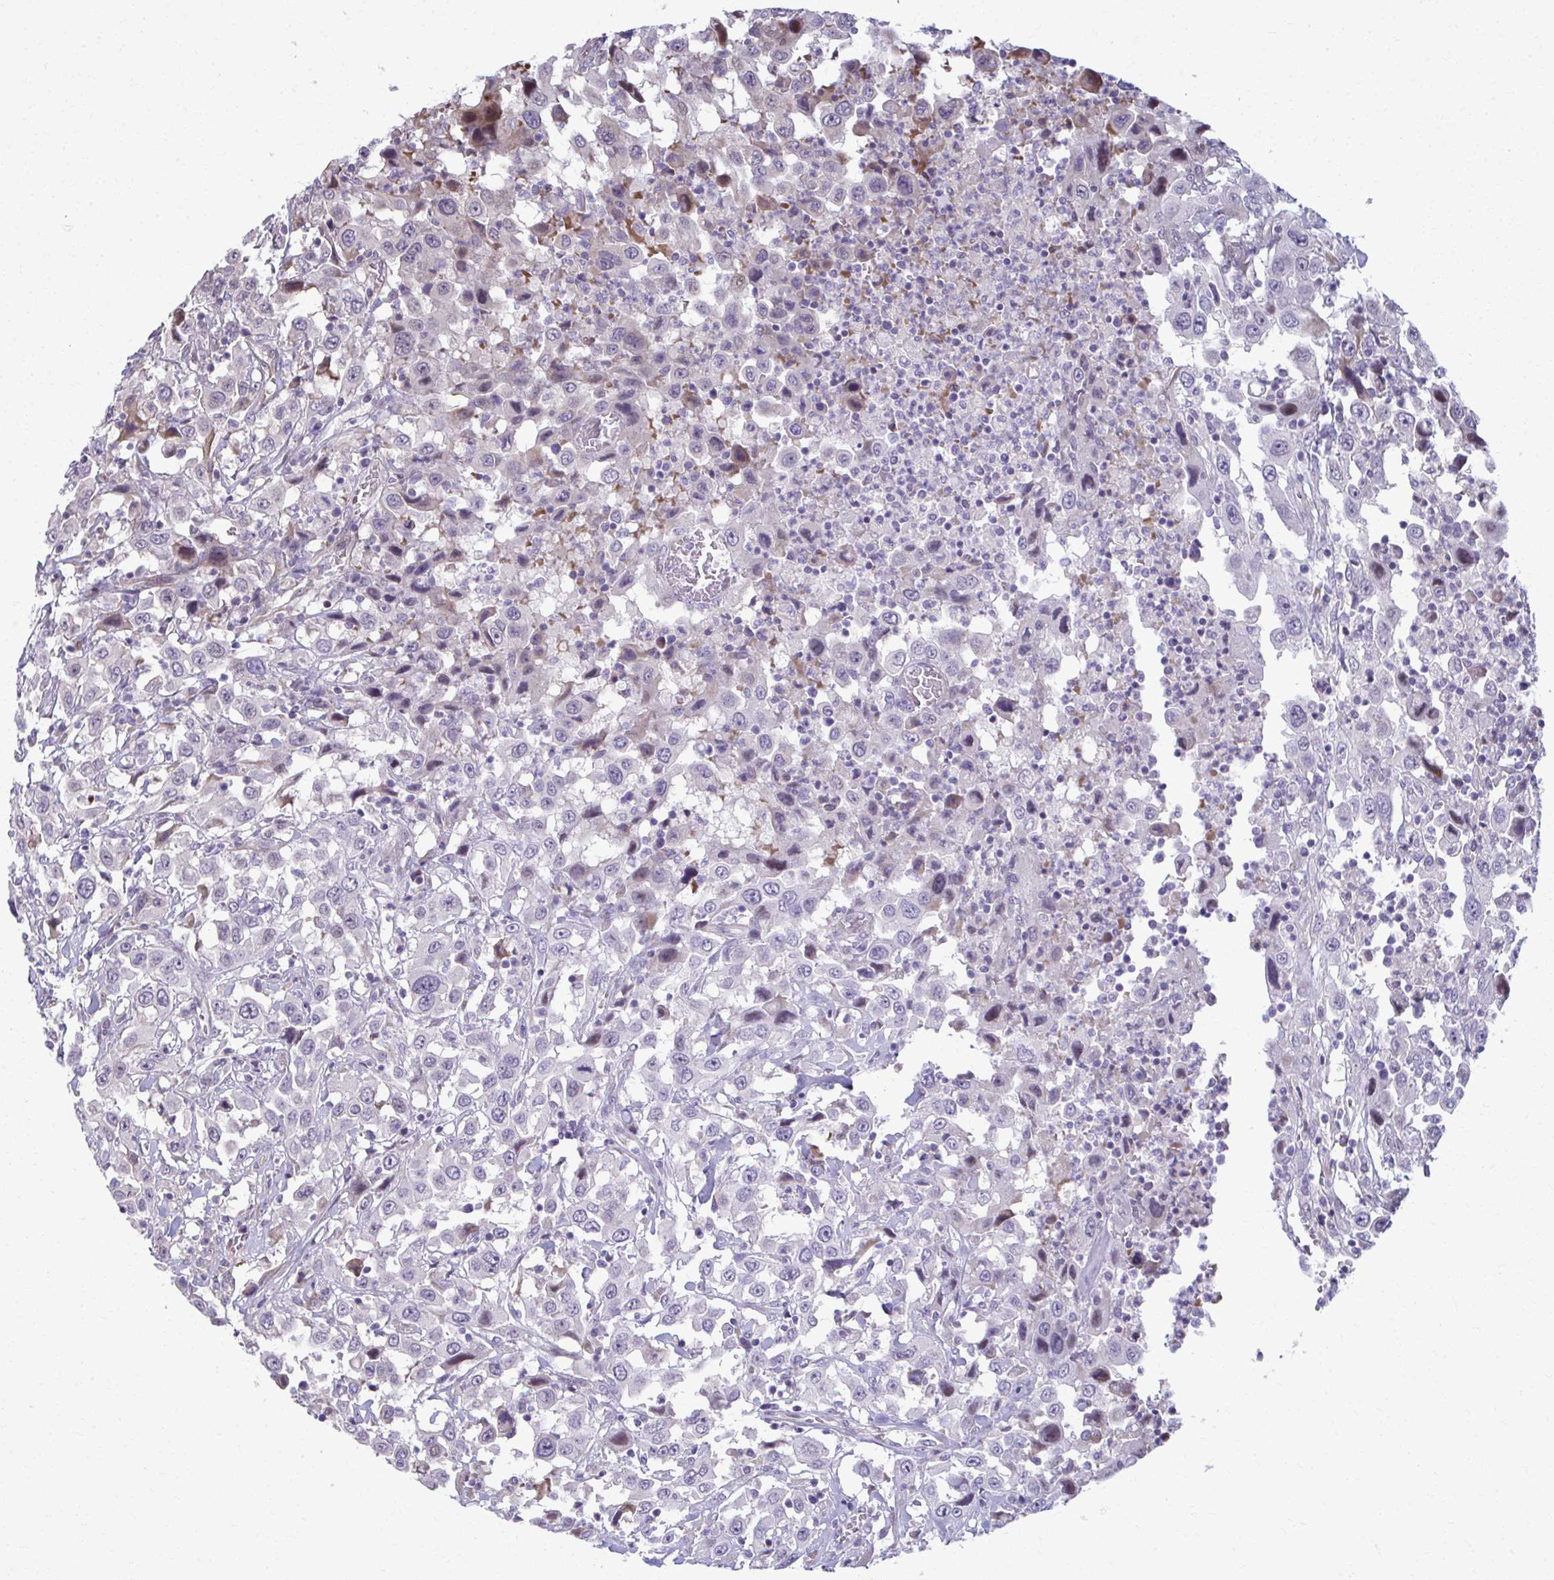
{"staining": {"intensity": "moderate", "quantity": "<25%", "location": "cytoplasmic/membranous,nuclear"}, "tissue": "urothelial cancer", "cell_type": "Tumor cells", "image_type": "cancer", "snomed": [{"axis": "morphology", "description": "Urothelial carcinoma, High grade"}, {"axis": "topography", "description": "Urinary bladder"}], "caption": "DAB immunohistochemical staining of urothelial cancer reveals moderate cytoplasmic/membranous and nuclear protein staining in approximately <25% of tumor cells. (brown staining indicates protein expression, while blue staining denotes nuclei).", "gene": "MAF1", "patient": {"sex": "male", "age": 61}}